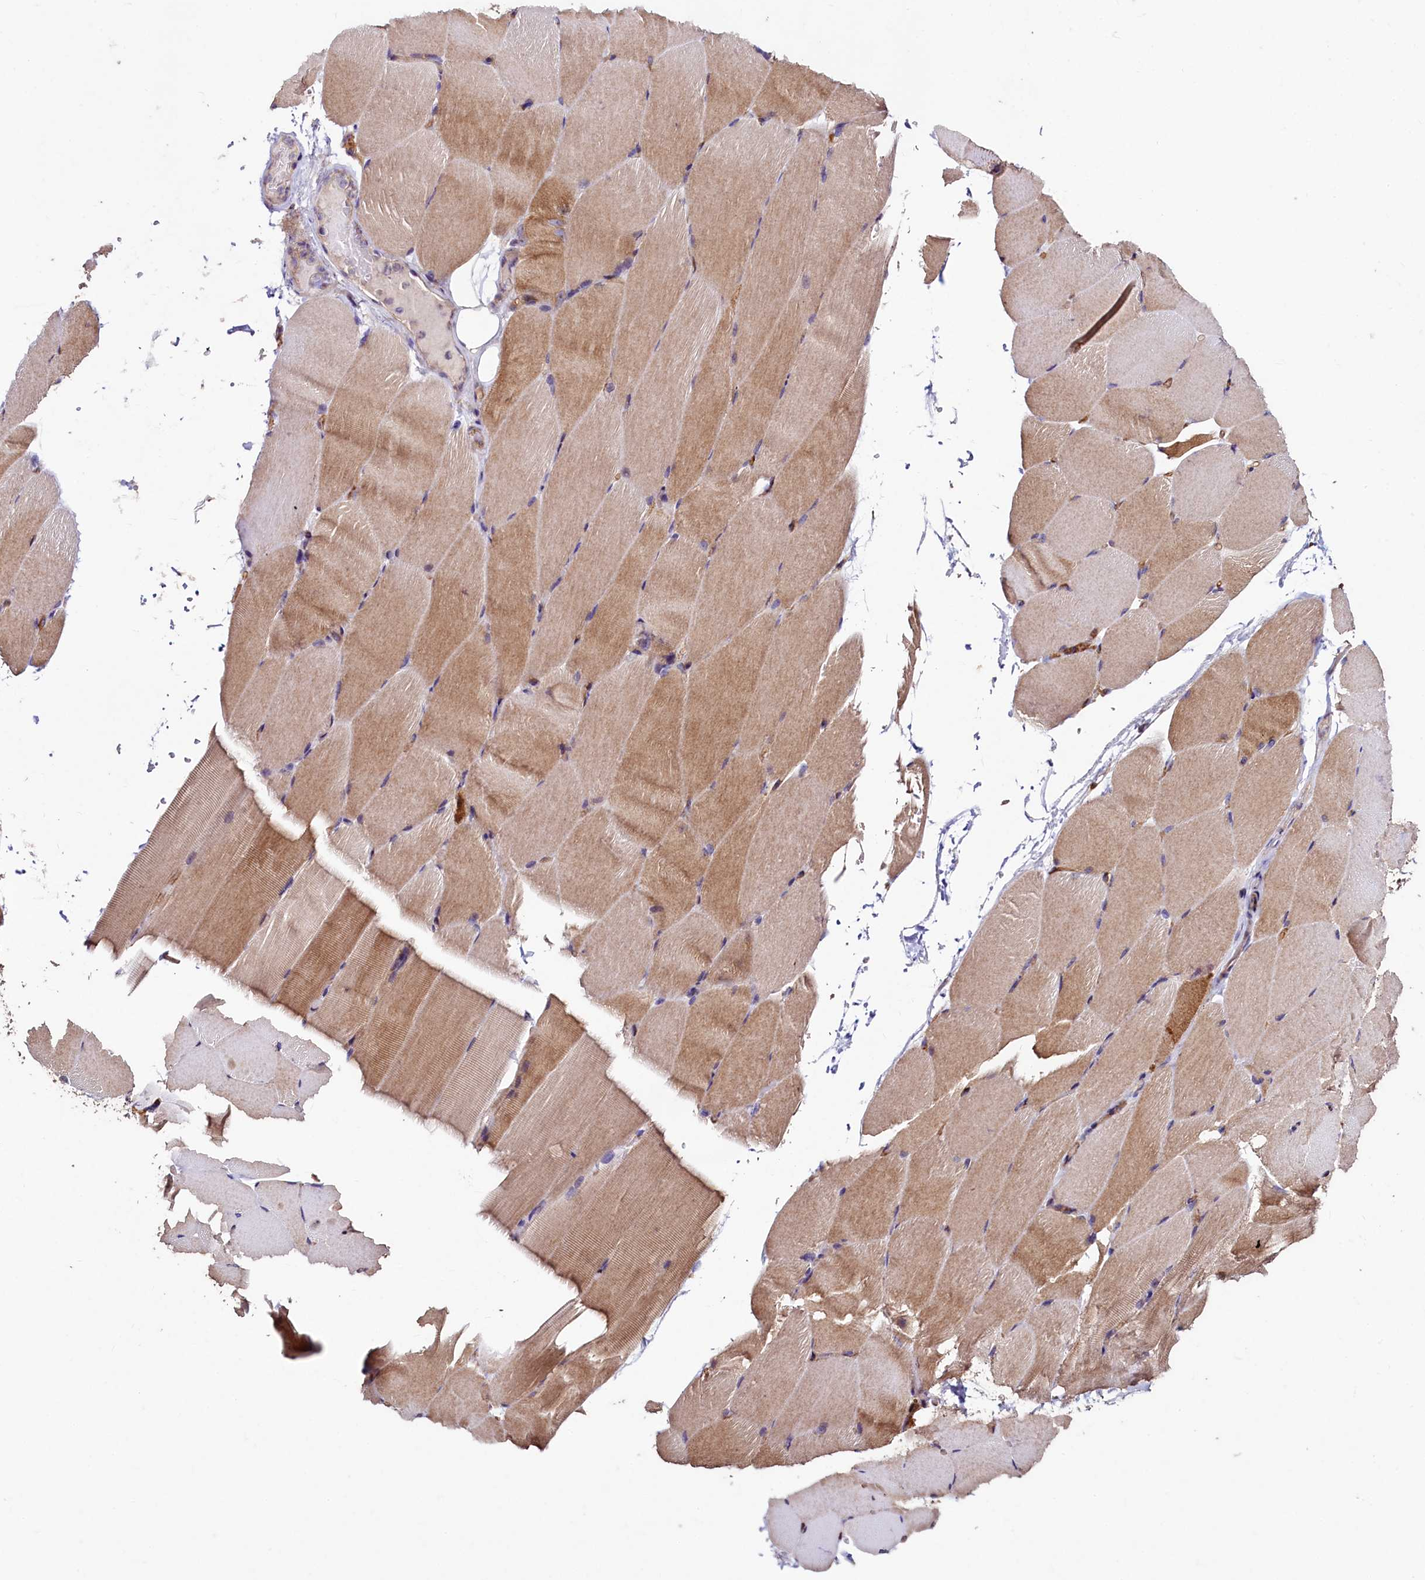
{"staining": {"intensity": "moderate", "quantity": "25%-75%", "location": "cytoplasmic/membranous"}, "tissue": "skeletal muscle", "cell_type": "Myocytes", "image_type": "normal", "snomed": [{"axis": "morphology", "description": "Normal tissue, NOS"}, {"axis": "topography", "description": "Skeletal muscle"}, {"axis": "topography", "description": "Parathyroid gland"}], "caption": "A medium amount of moderate cytoplasmic/membranous positivity is seen in about 25%-75% of myocytes in normal skeletal muscle.", "gene": "PALM", "patient": {"sex": "female", "age": 37}}